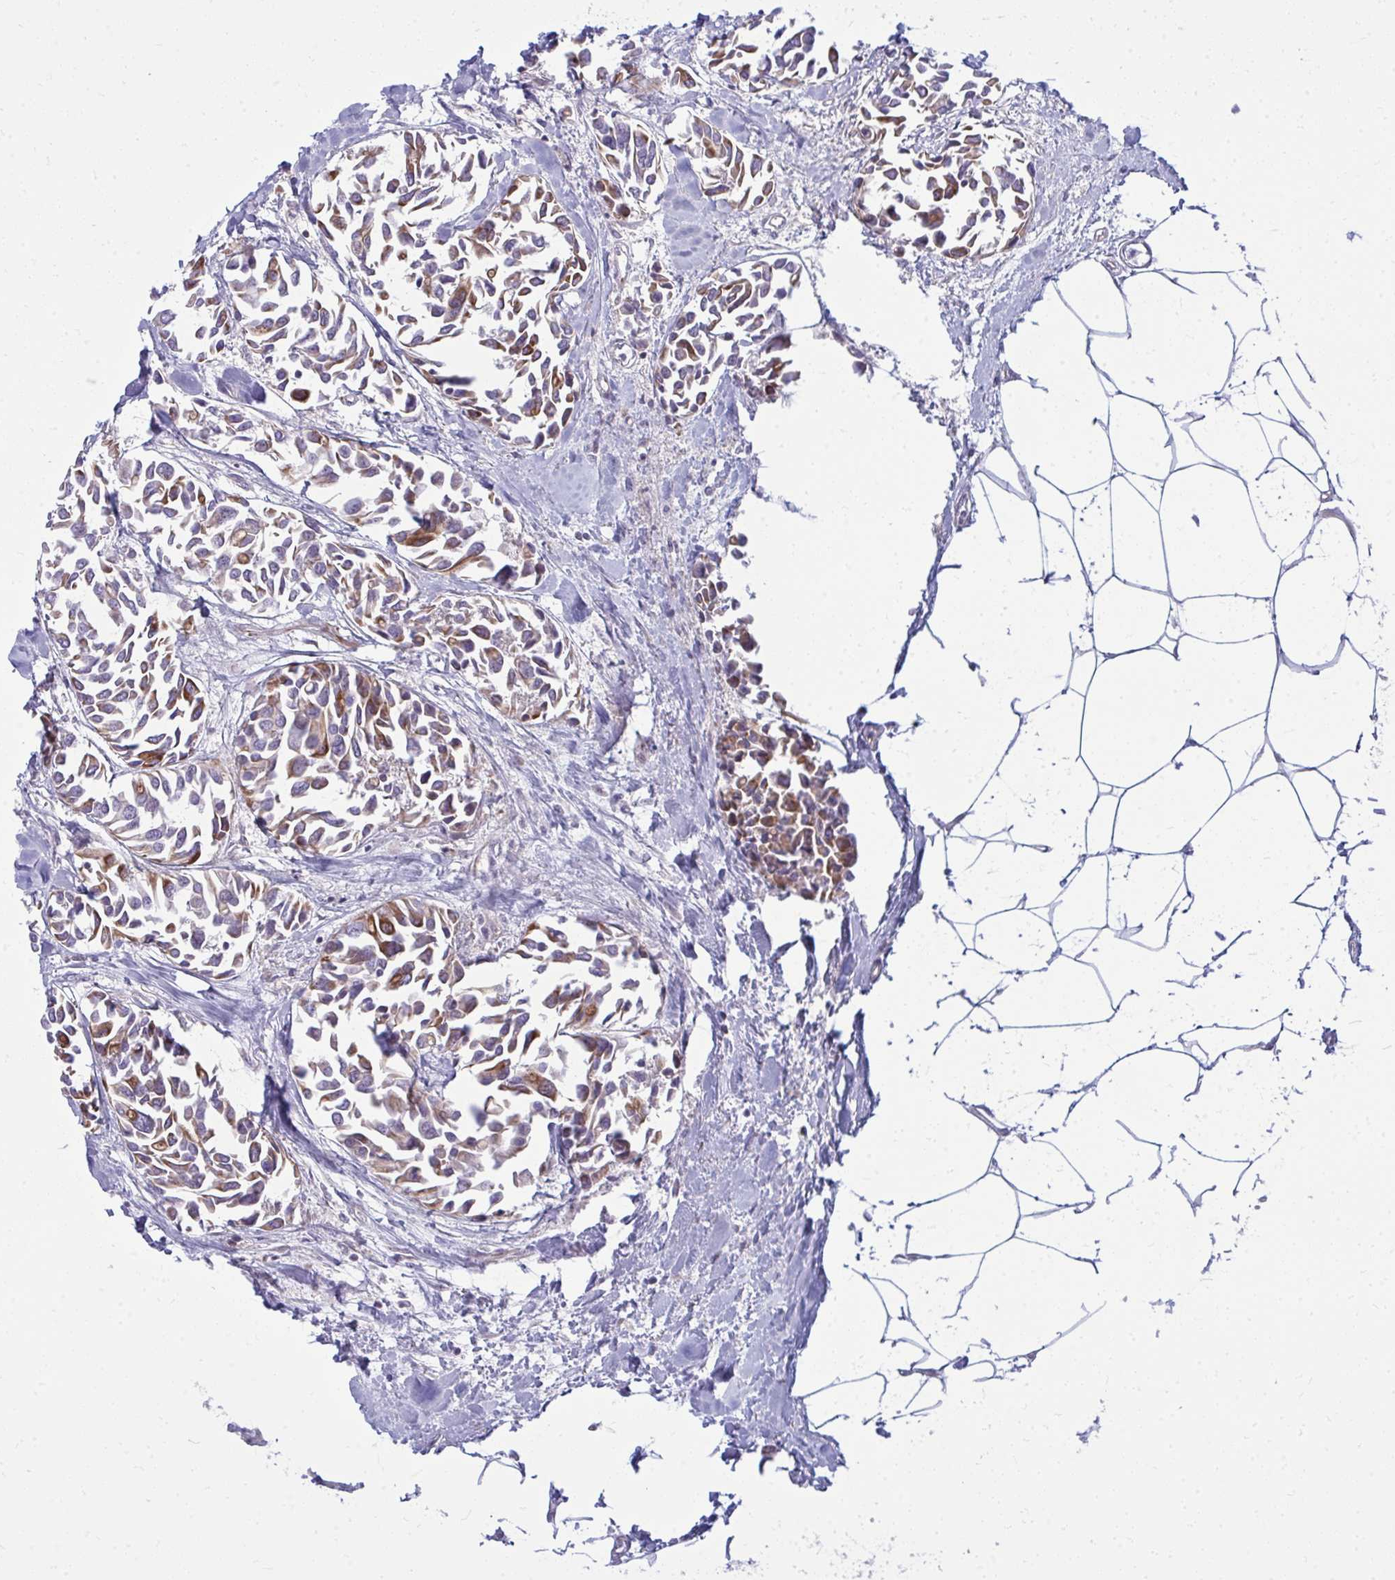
{"staining": {"intensity": "moderate", "quantity": ">75%", "location": "cytoplasmic/membranous"}, "tissue": "breast cancer", "cell_type": "Tumor cells", "image_type": "cancer", "snomed": [{"axis": "morphology", "description": "Duct carcinoma"}, {"axis": "topography", "description": "Breast"}], "caption": "Breast invasive ductal carcinoma stained for a protein reveals moderate cytoplasmic/membranous positivity in tumor cells. (Brightfield microscopy of DAB IHC at high magnification).", "gene": "SLC14A1", "patient": {"sex": "female", "age": 54}}